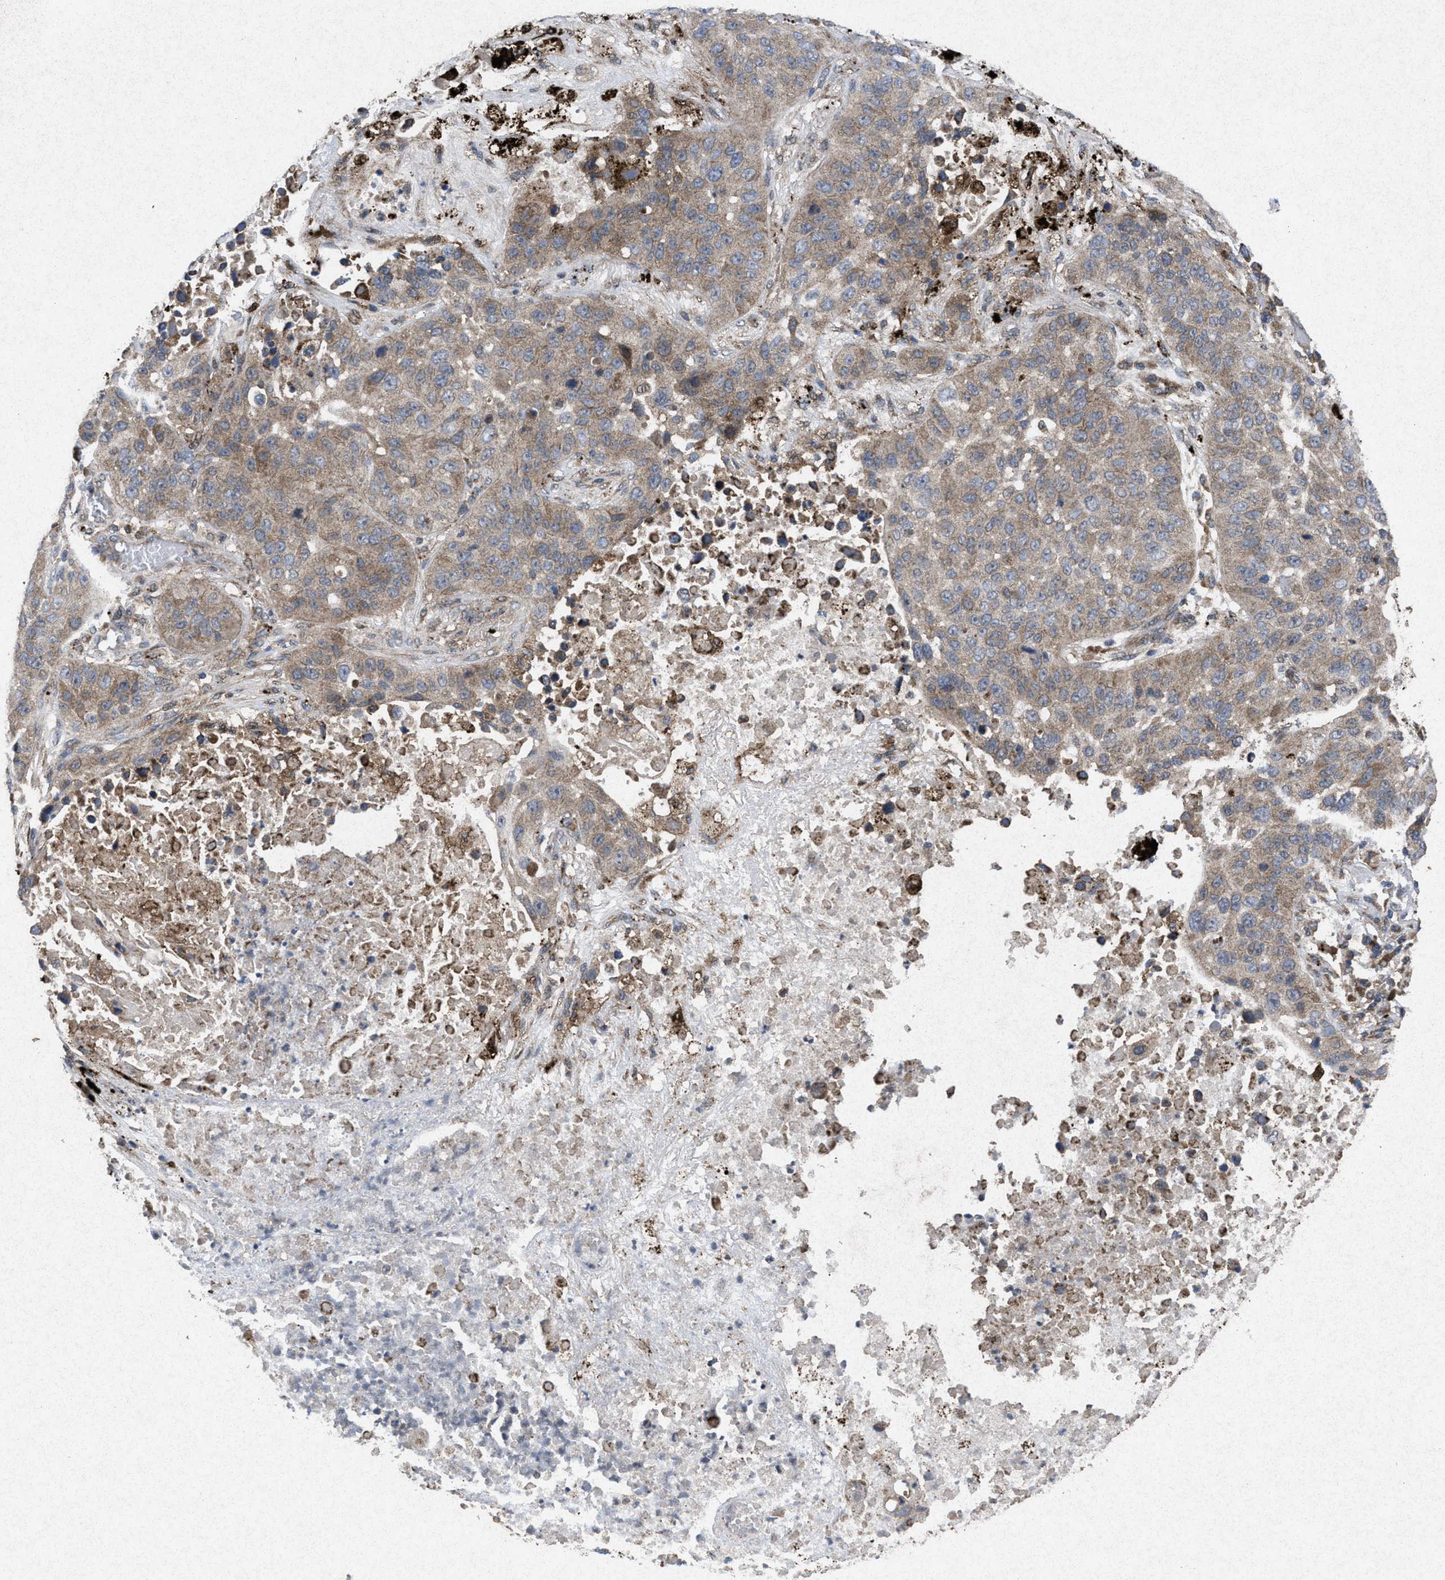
{"staining": {"intensity": "moderate", "quantity": ">75%", "location": "cytoplasmic/membranous"}, "tissue": "lung cancer", "cell_type": "Tumor cells", "image_type": "cancer", "snomed": [{"axis": "morphology", "description": "Squamous cell carcinoma, NOS"}, {"axis": "topography", "description": "Lung"}], "caption": "Squamous cell carcinoma (lung) stained for a protein (brown) shows moderate cytoplasmic/membranous positive staining in about >75% of tumor cells.", "gene": "MSI2", "patient": {"sex": "male", "age": 57}}